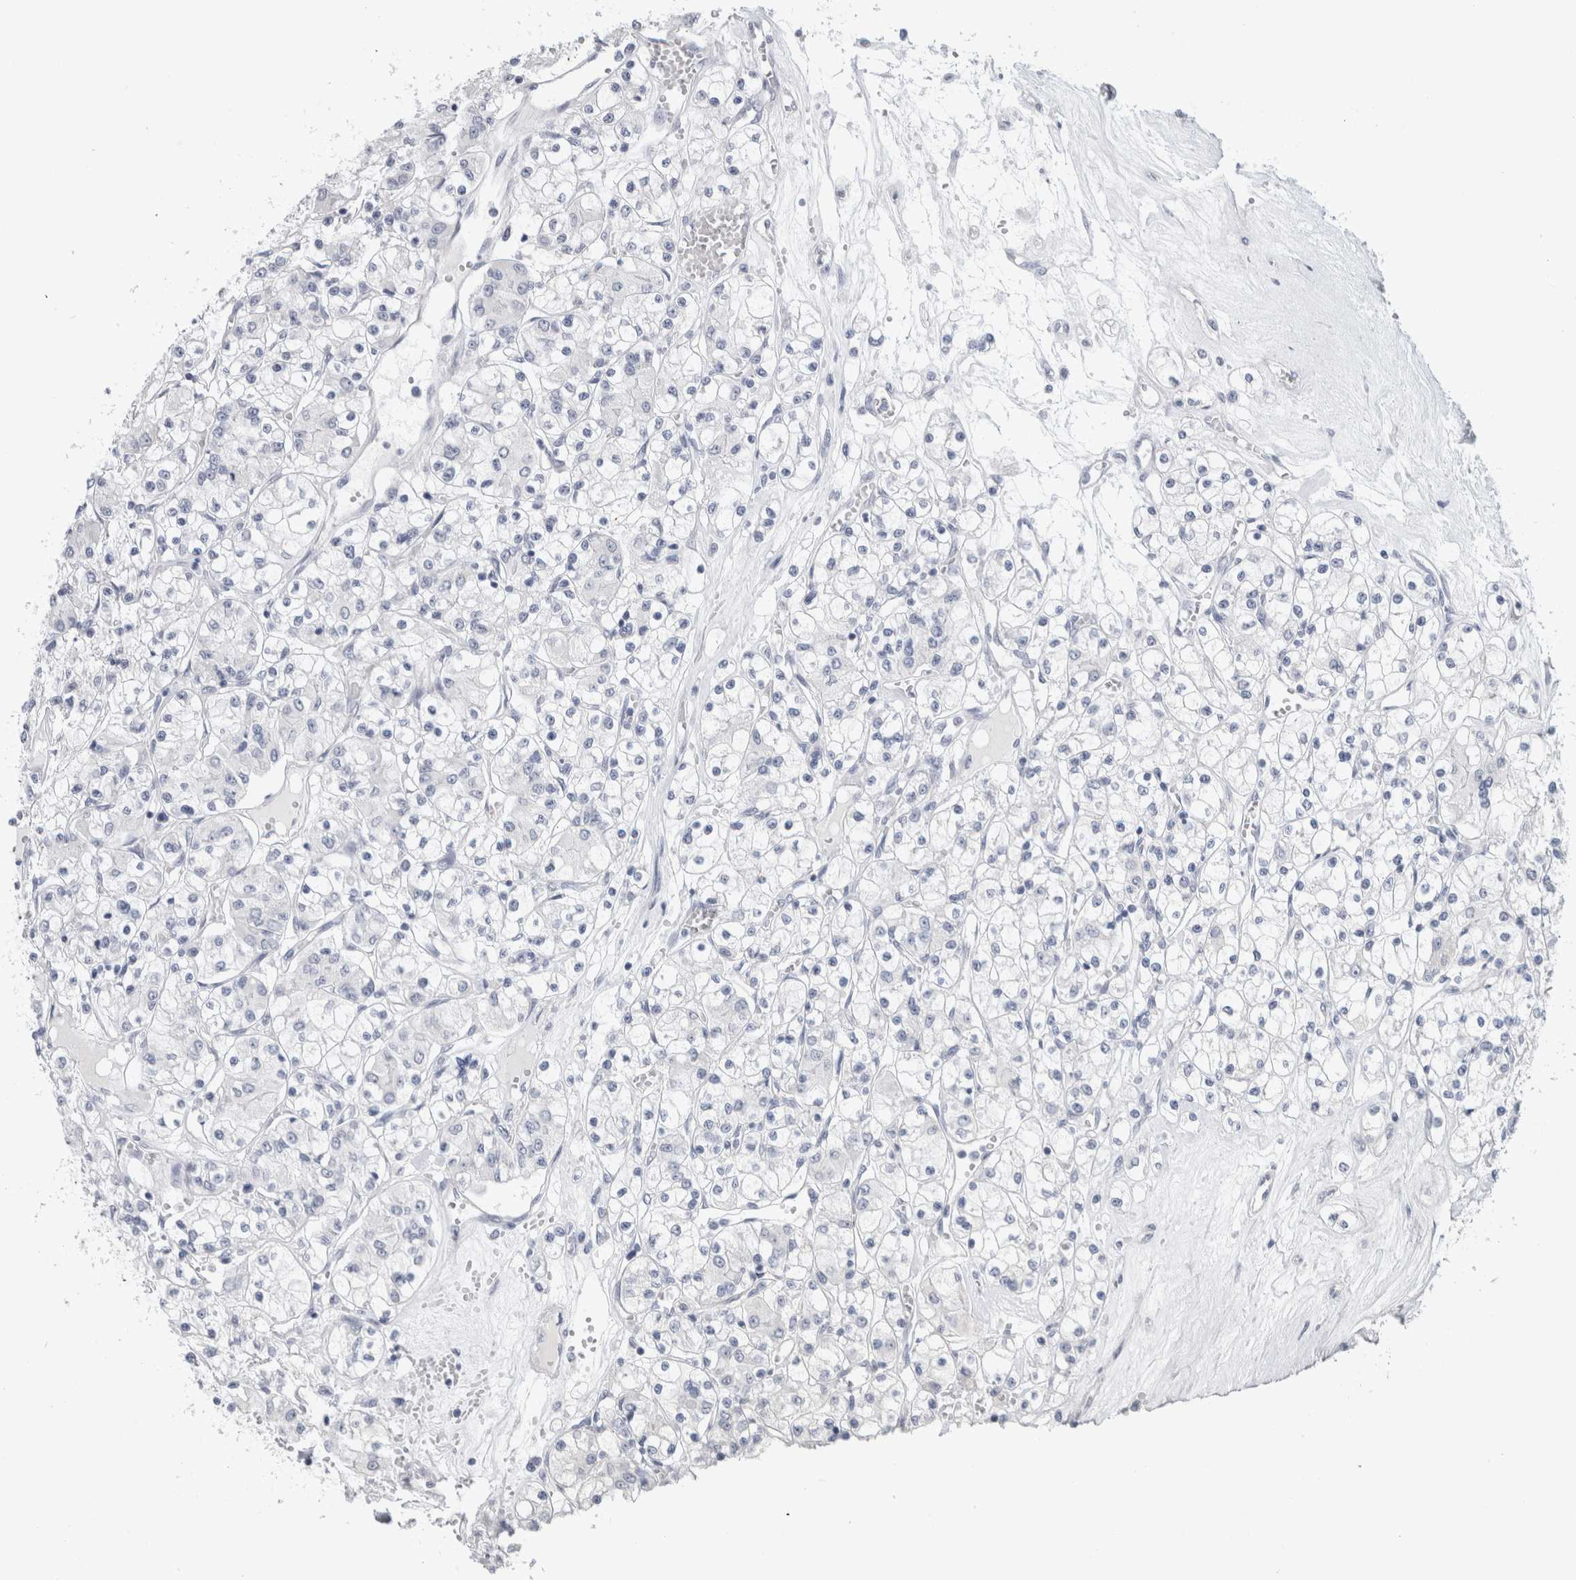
{"staining": {"intensity": "negative", "quantity": "none", "location": "none"}, "tissue": "renal cancer", "cell_type": "Tumor cells", "image_type": "cancer", "snomed": [{"axis": "morphology", "description": "Adenocarcinoma, NOS"}, {"axis": "topography", "description": "Kidney"}], "caption": "Immunohistochemistry (IHC) micrograph of renal cancer stained for a protein (brown), which exhibits no staining in tumor cells. (IHC, brightfield microscopy, high magnification).", "gene": "TONSL", "patient": {"sex": "female", "age": 59}}